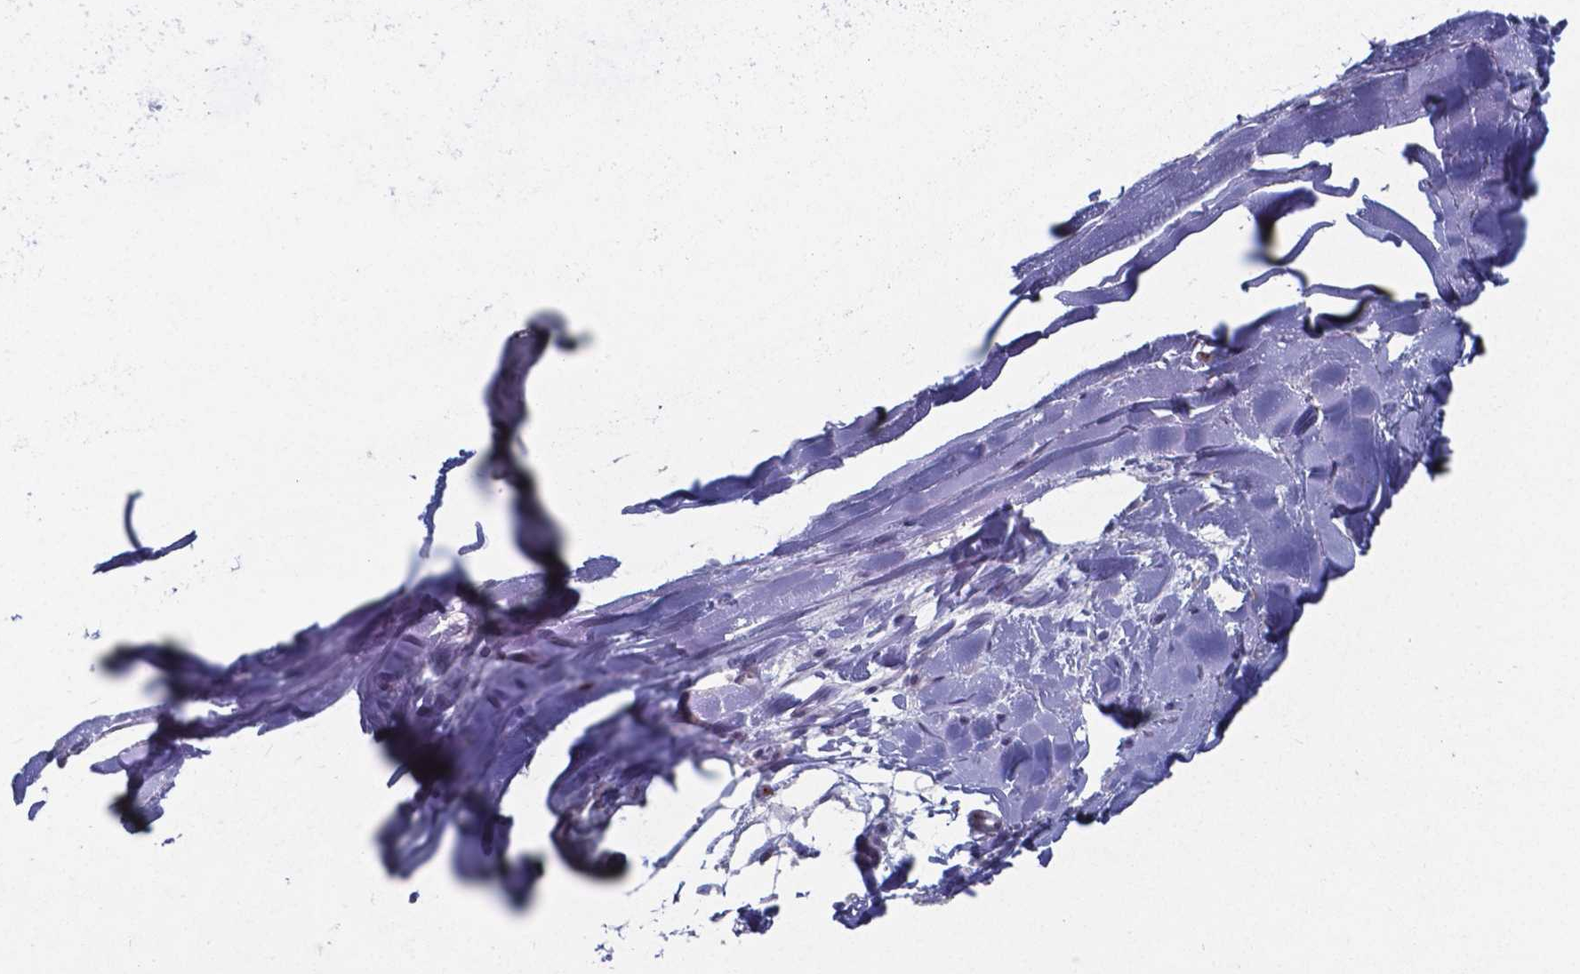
{"staining": {"intensity": "negative", "quantity": "none", "location": "none"}, "tissue": "adipose tissue", "cell_type": "Adipocytes", "image_type": "normal", "snomed": [{"axis": "morphology", "description": "Normal tissue, NOS"}, {"axis": "morphology", "description": "Squamous cell carcinoma, NOS"}, {"axis": "topography", "description": "Cartilage tissue"}, {"axis": "topography", "description": "Bronchus"}, {"axis": "topography", "description": "Lung"}], "caption": "DAB immunohistochemical staining of unremarkable human adipose tissue displays no significant staining in adipocytes. (DAB (3,3'-diaminobenzidine) immunohistochemistry, high magnification).", "gene": "PLA2R1", "patient": {"sex": "male", "age": 66}}